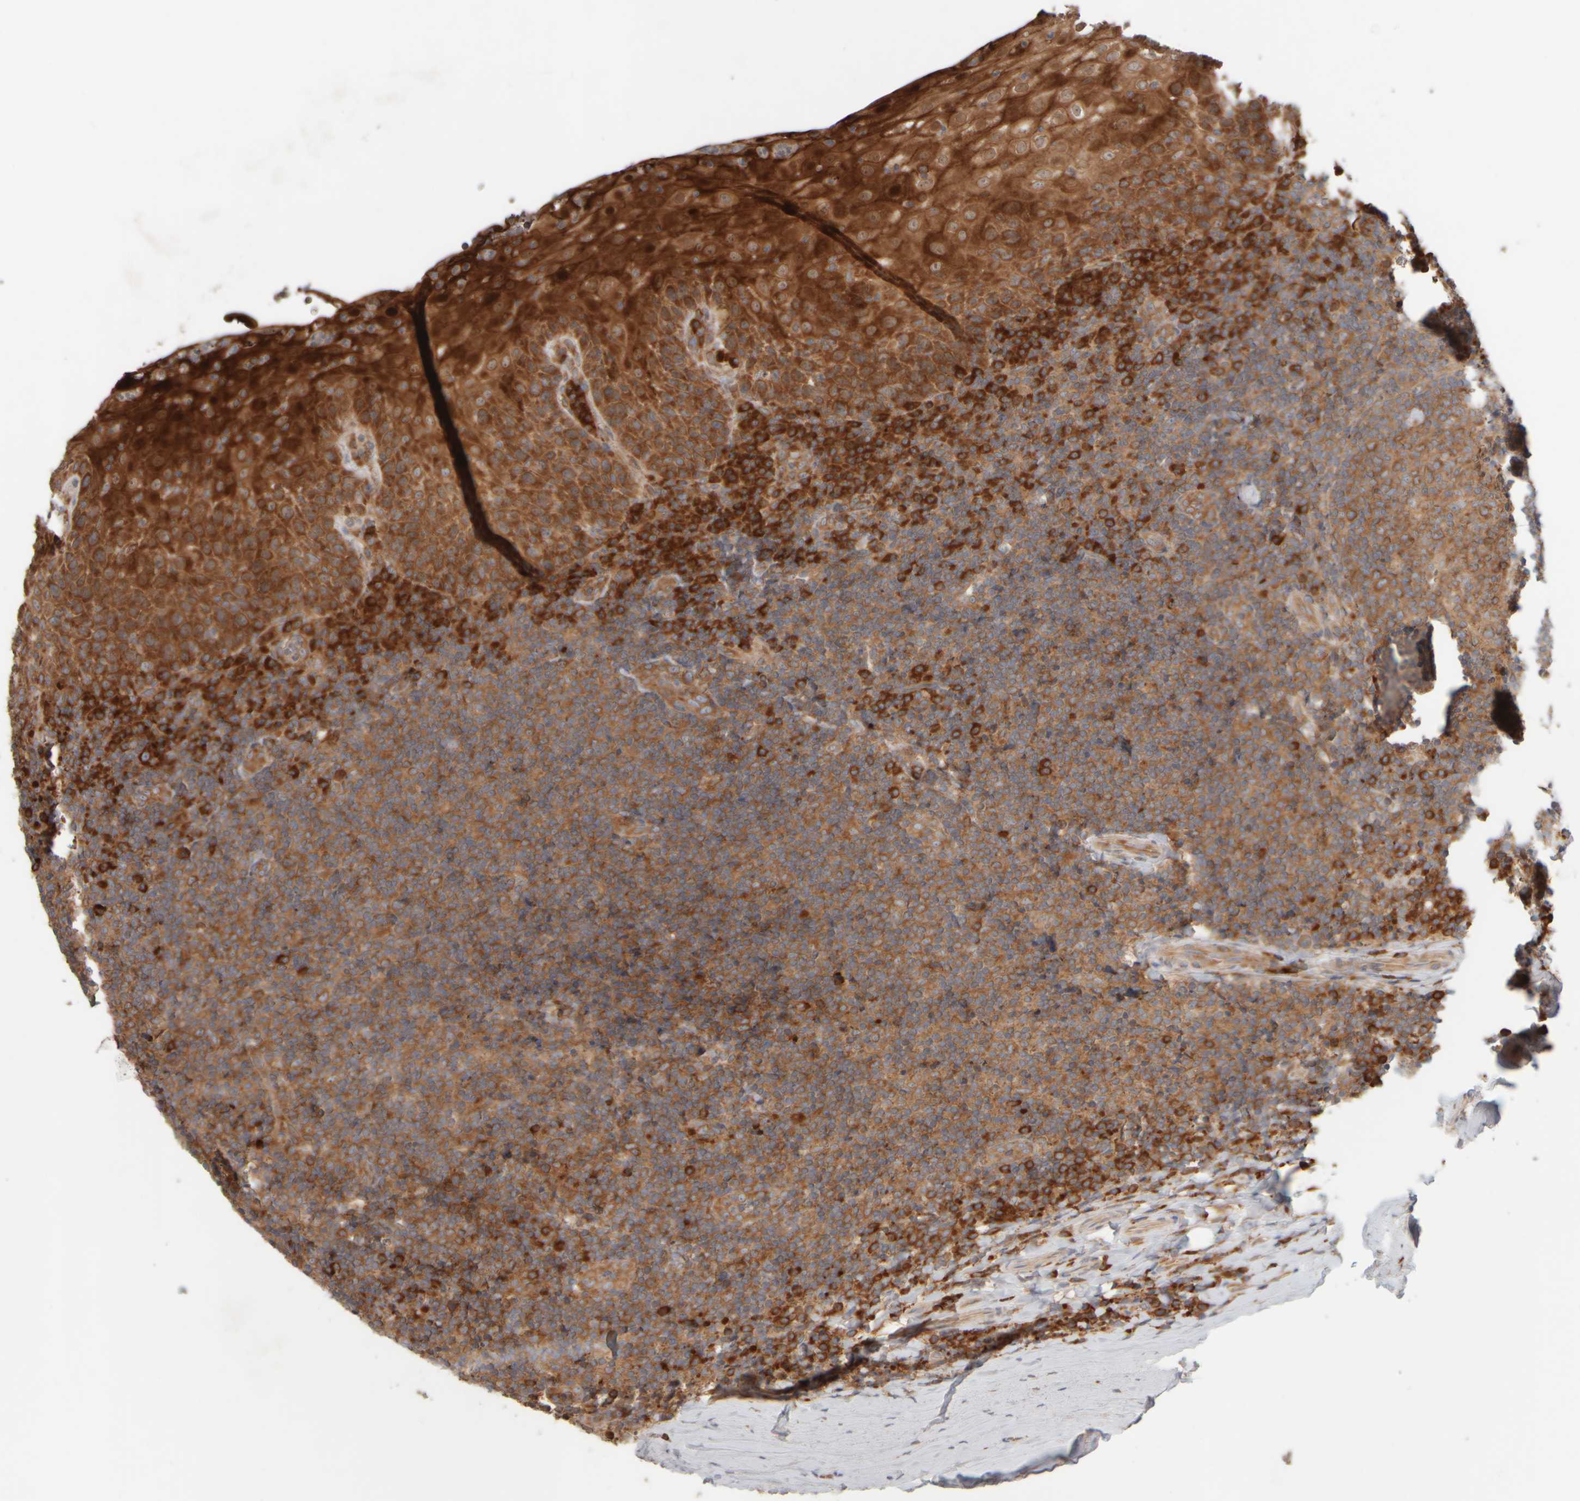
{"staining": {"intensity": "moderate", "quantity": ">75%", "location": "cytoplasmic/membranous"}, "tissue": "tonsil", "cell_type": "Germinal center cells", "image_type": "normal", "snomed": [{"axis": "morphology", "description": "Normal tissue, NOS"}, {"axis": "topography", "description": "Tonsil"}], "caption": "Immunohistochemical staining of normal human tonsil exhibits >75% levels of moderate cytoplasmic/membranous protein staining in about >75% of germinal center cells.", "gene": "EIF2B3", "patient": {"sex": "male", "age": 37}}